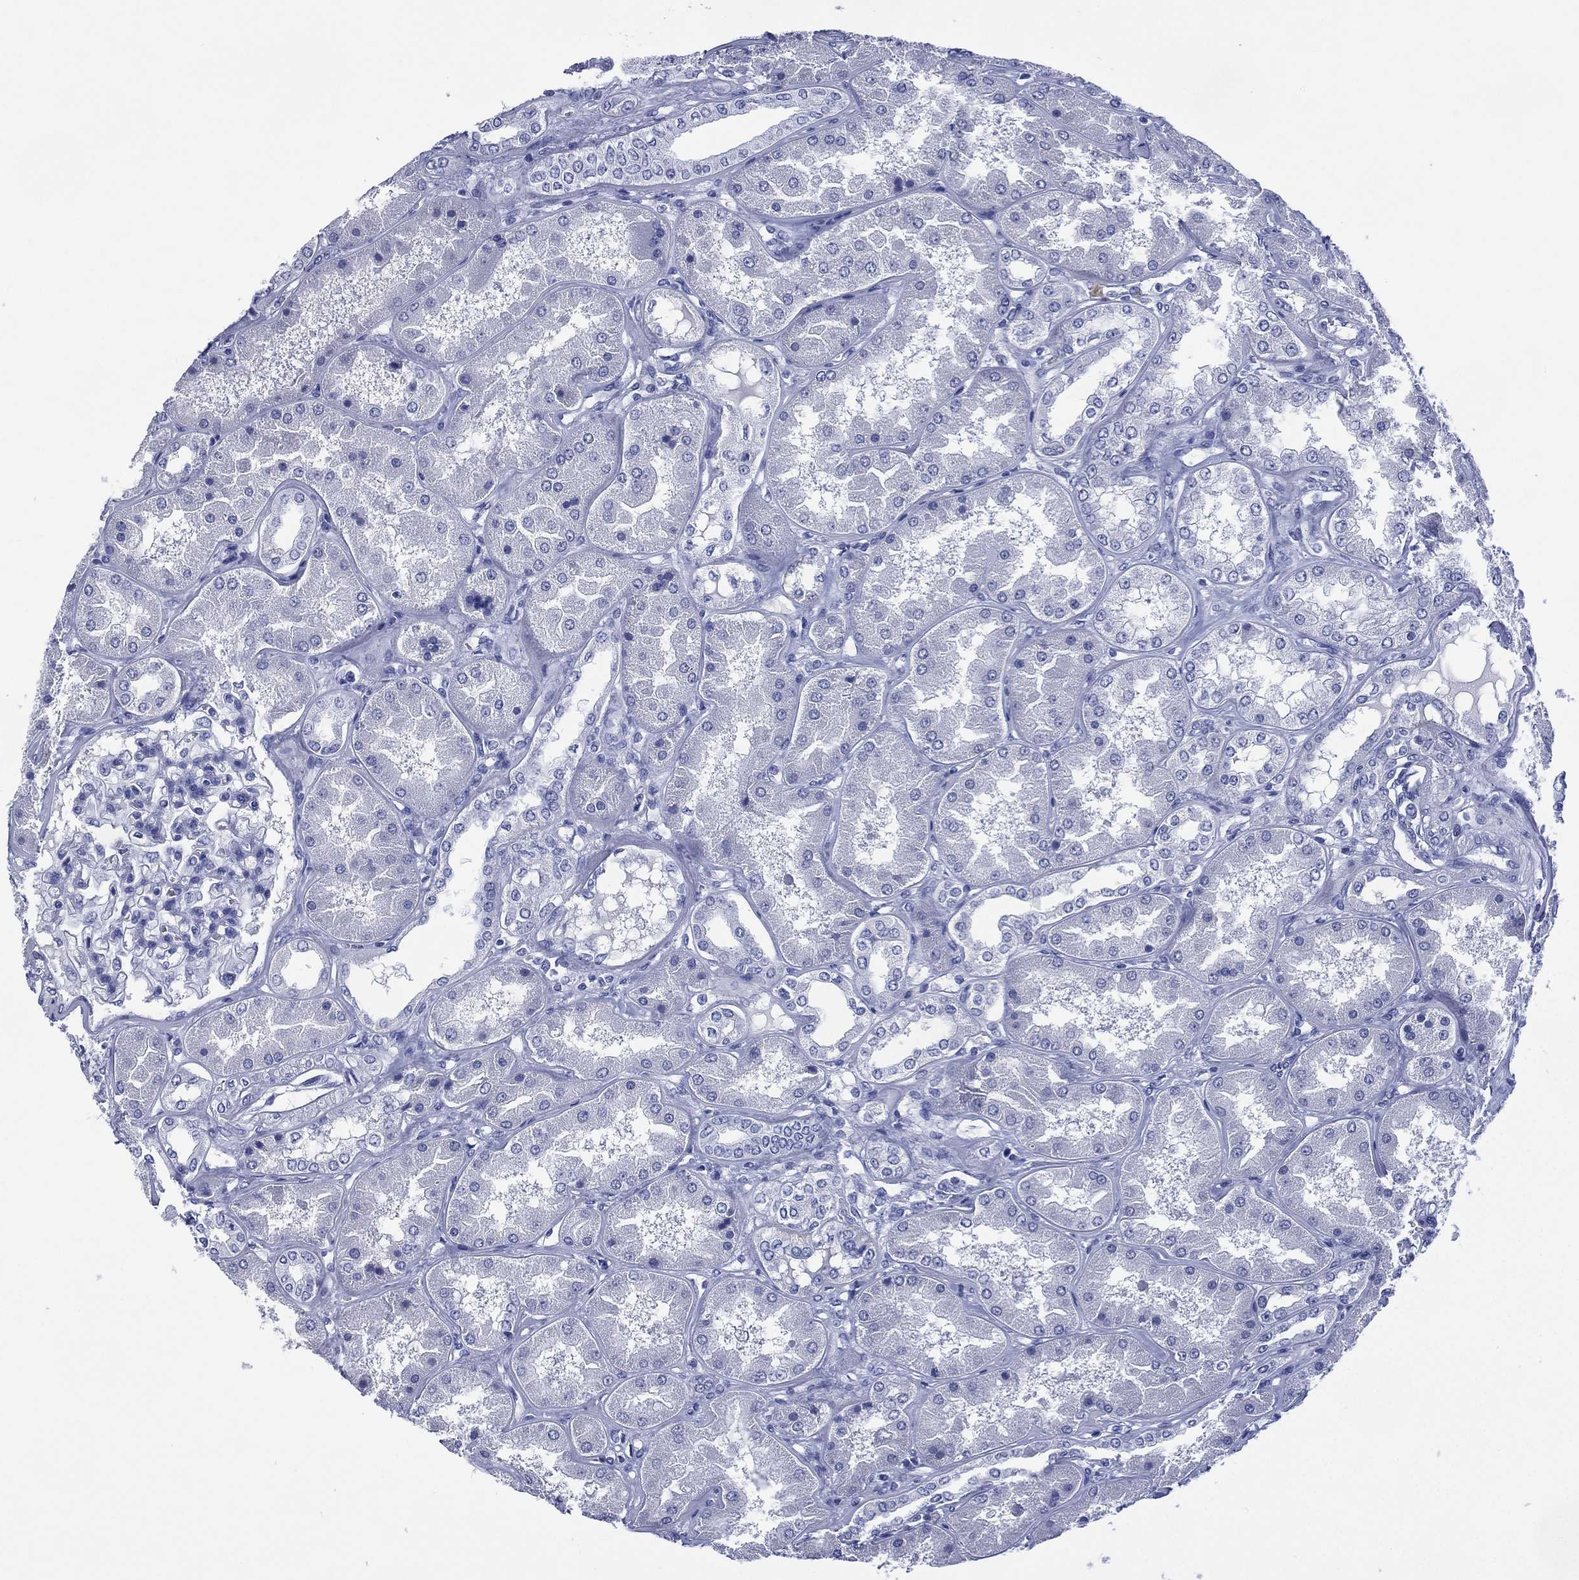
{"staining": {"intensity": "negative", "quantity": "none", "location": "none"}, "tissue": "kidney", "cell_type": "Cells in glomeruli", "image_type": "normal", "snomed": [{"axis": "morphology", "description": "Normal tissue, NOS"}, {"axis": "topography", "description": "Kidney"}], "caption": "Photomicrograph shows no protein staining in cells in glomeruli of benign kidney. Brightfield microscopy of immunohistochemistry (IHC) stained with DAB (3,3'-diaminobenzidine) (brown) and hematoxylin (blue), captured at high magnification.", "gene": "SIGLECL1", "patient": {"sex": "female", "age": 56}}